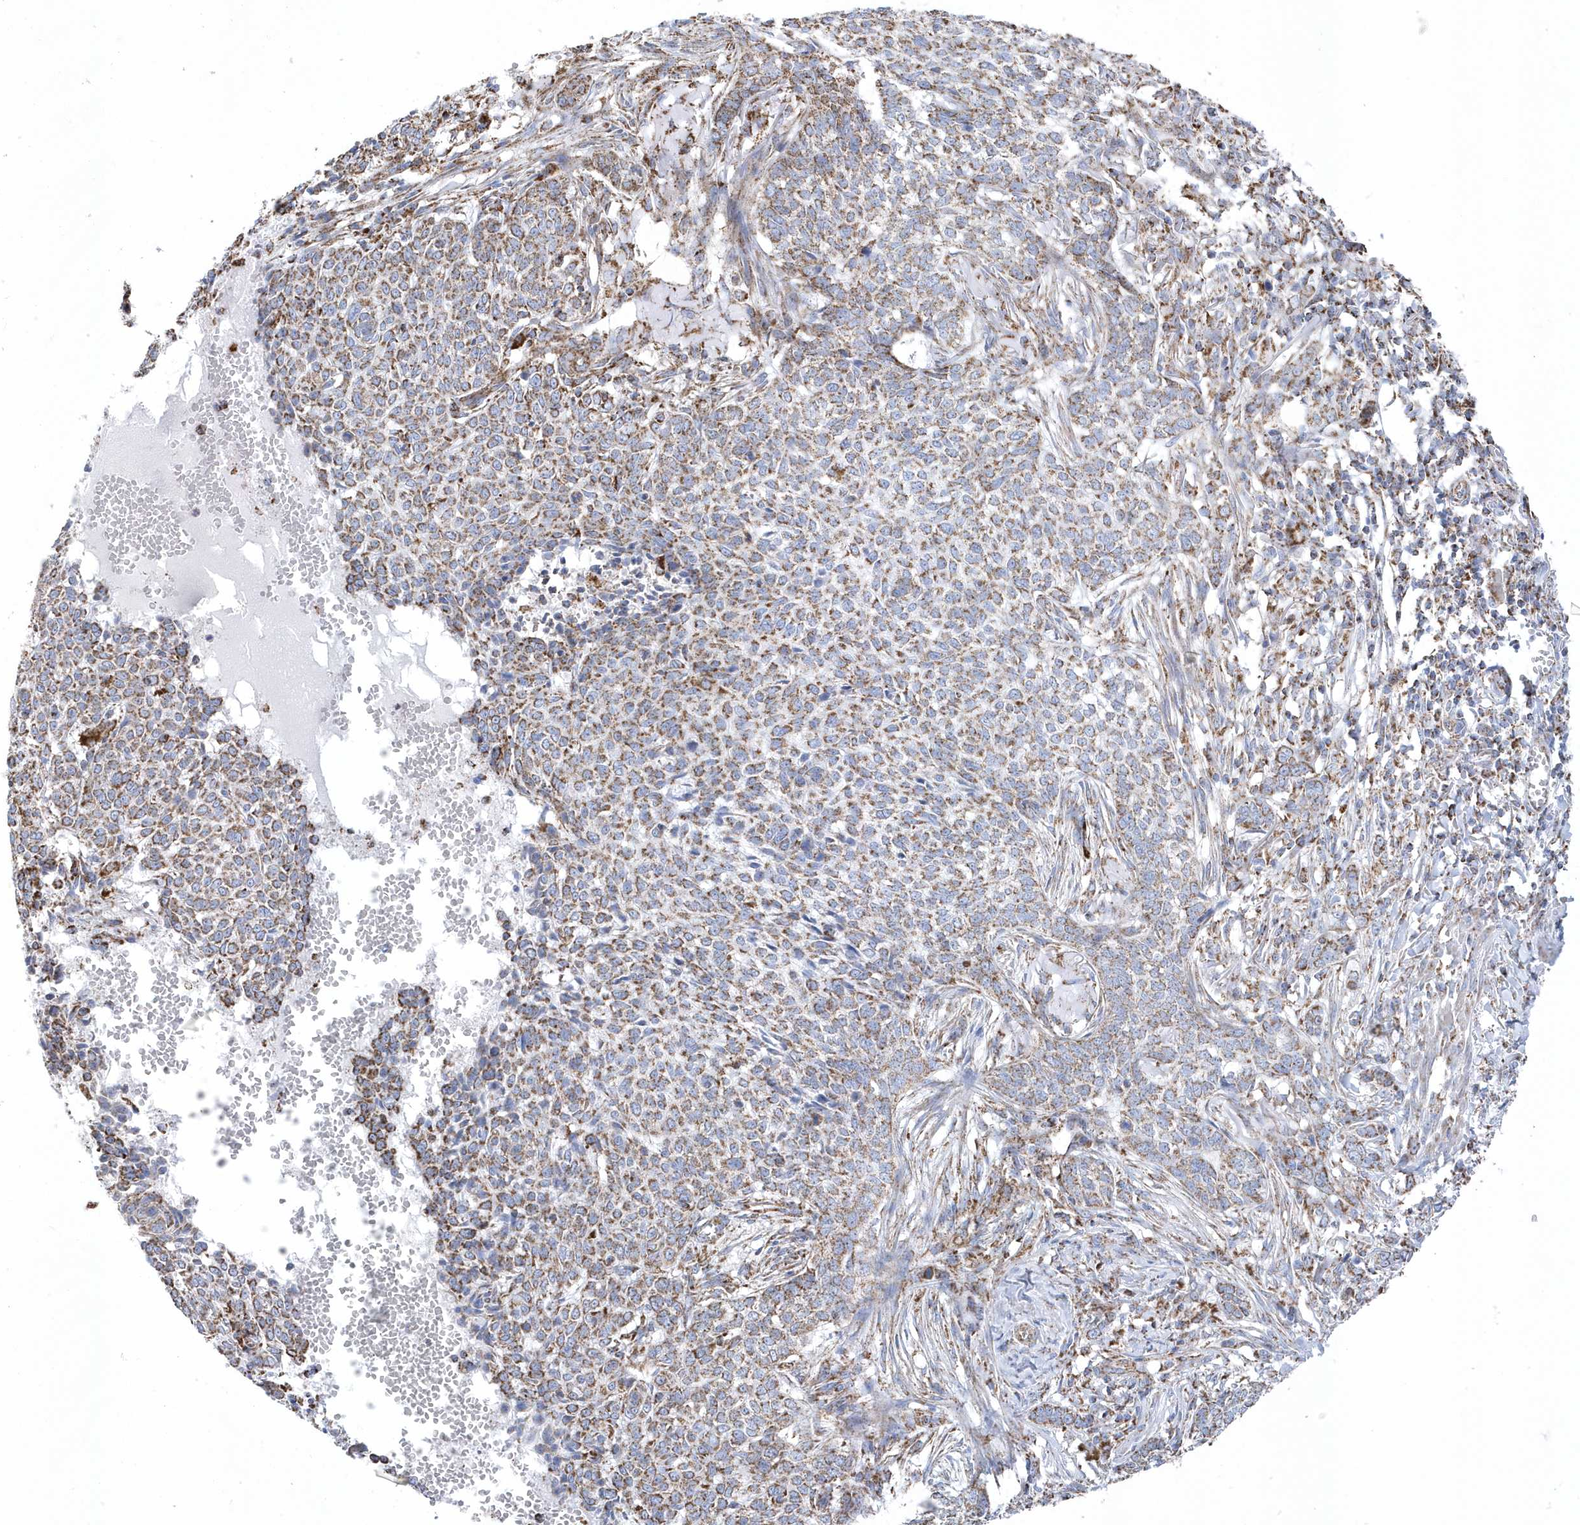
{"staining": {"intensity": "moderate", "quantity": ">75%", "location": "cytoplasmic/membranous"}, "tissue": "skin cancer", "cell_type": "Tumor cells", "image_type": "cancer", "snomed": [{"axis": "morphology", "description": "Basal cell carcinoma"}, {"axis": "topography", "description": "Skin"}], "caption": "A photomicrograph of human skin basal cell carcinoma stained for a protein exhibits moderate cytoplasmic/membranous brown staining in tumor cells.", "gene": "GTPBP8", "patient": {"sex": "male", "age": 85}}